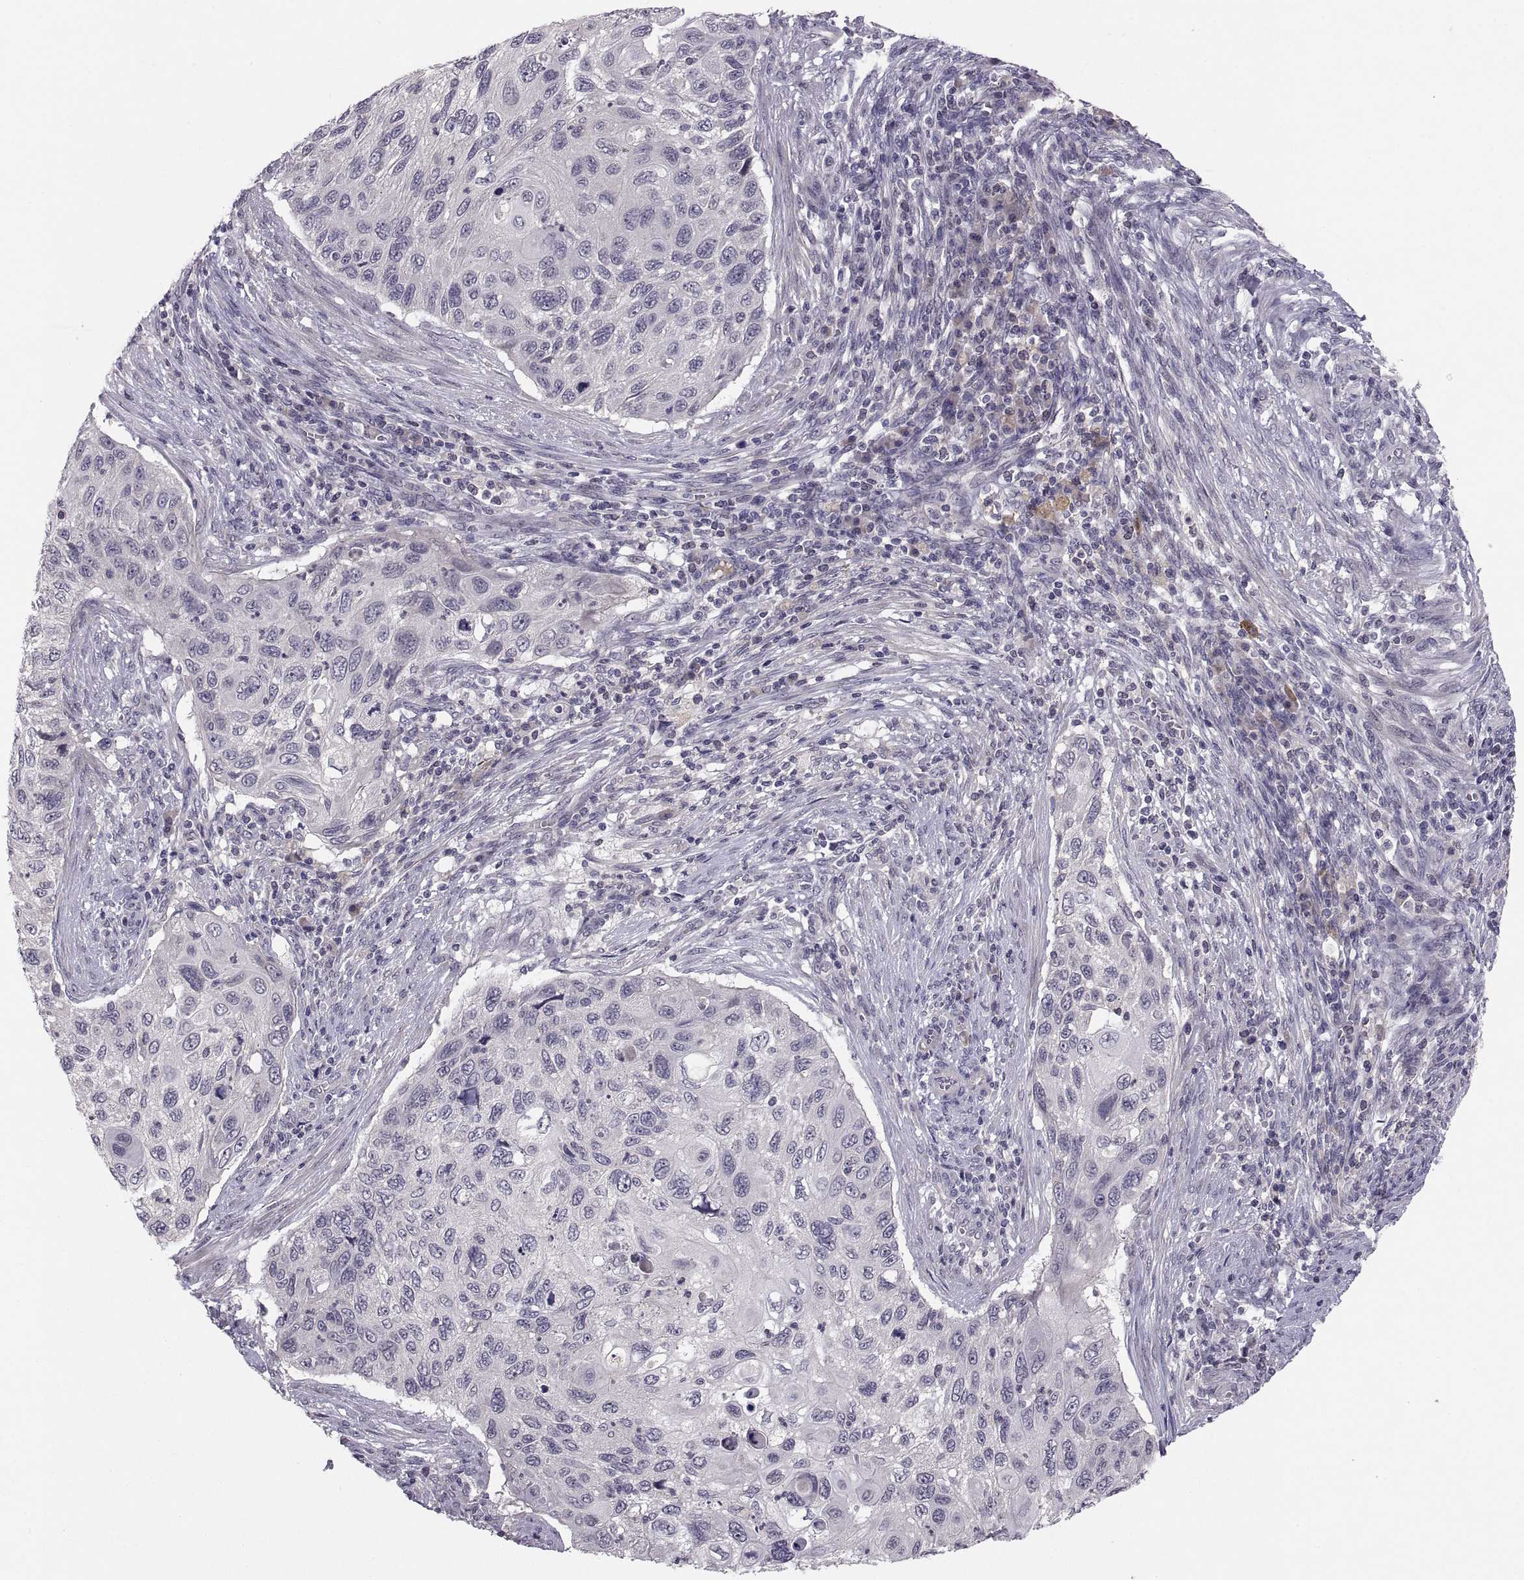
{"staining": {"intensity": "negative", "quantity": "none", "location": "none"}, "tissue": "cervical cancer", "cell_type": "Tumor cells", "image_type": "cancer", "snomed": [{"axis": "morphology", "description": "Squamous cell carcinoma, NOS"}, {"axis": "topography", "description": "Cervix"}], "caption": "There is no significant positivity in tumor cells of cervical cancer (squamous cell carcinoma).", "gene": "PAX2", "patient": {"sex": "female", "age": 70}}